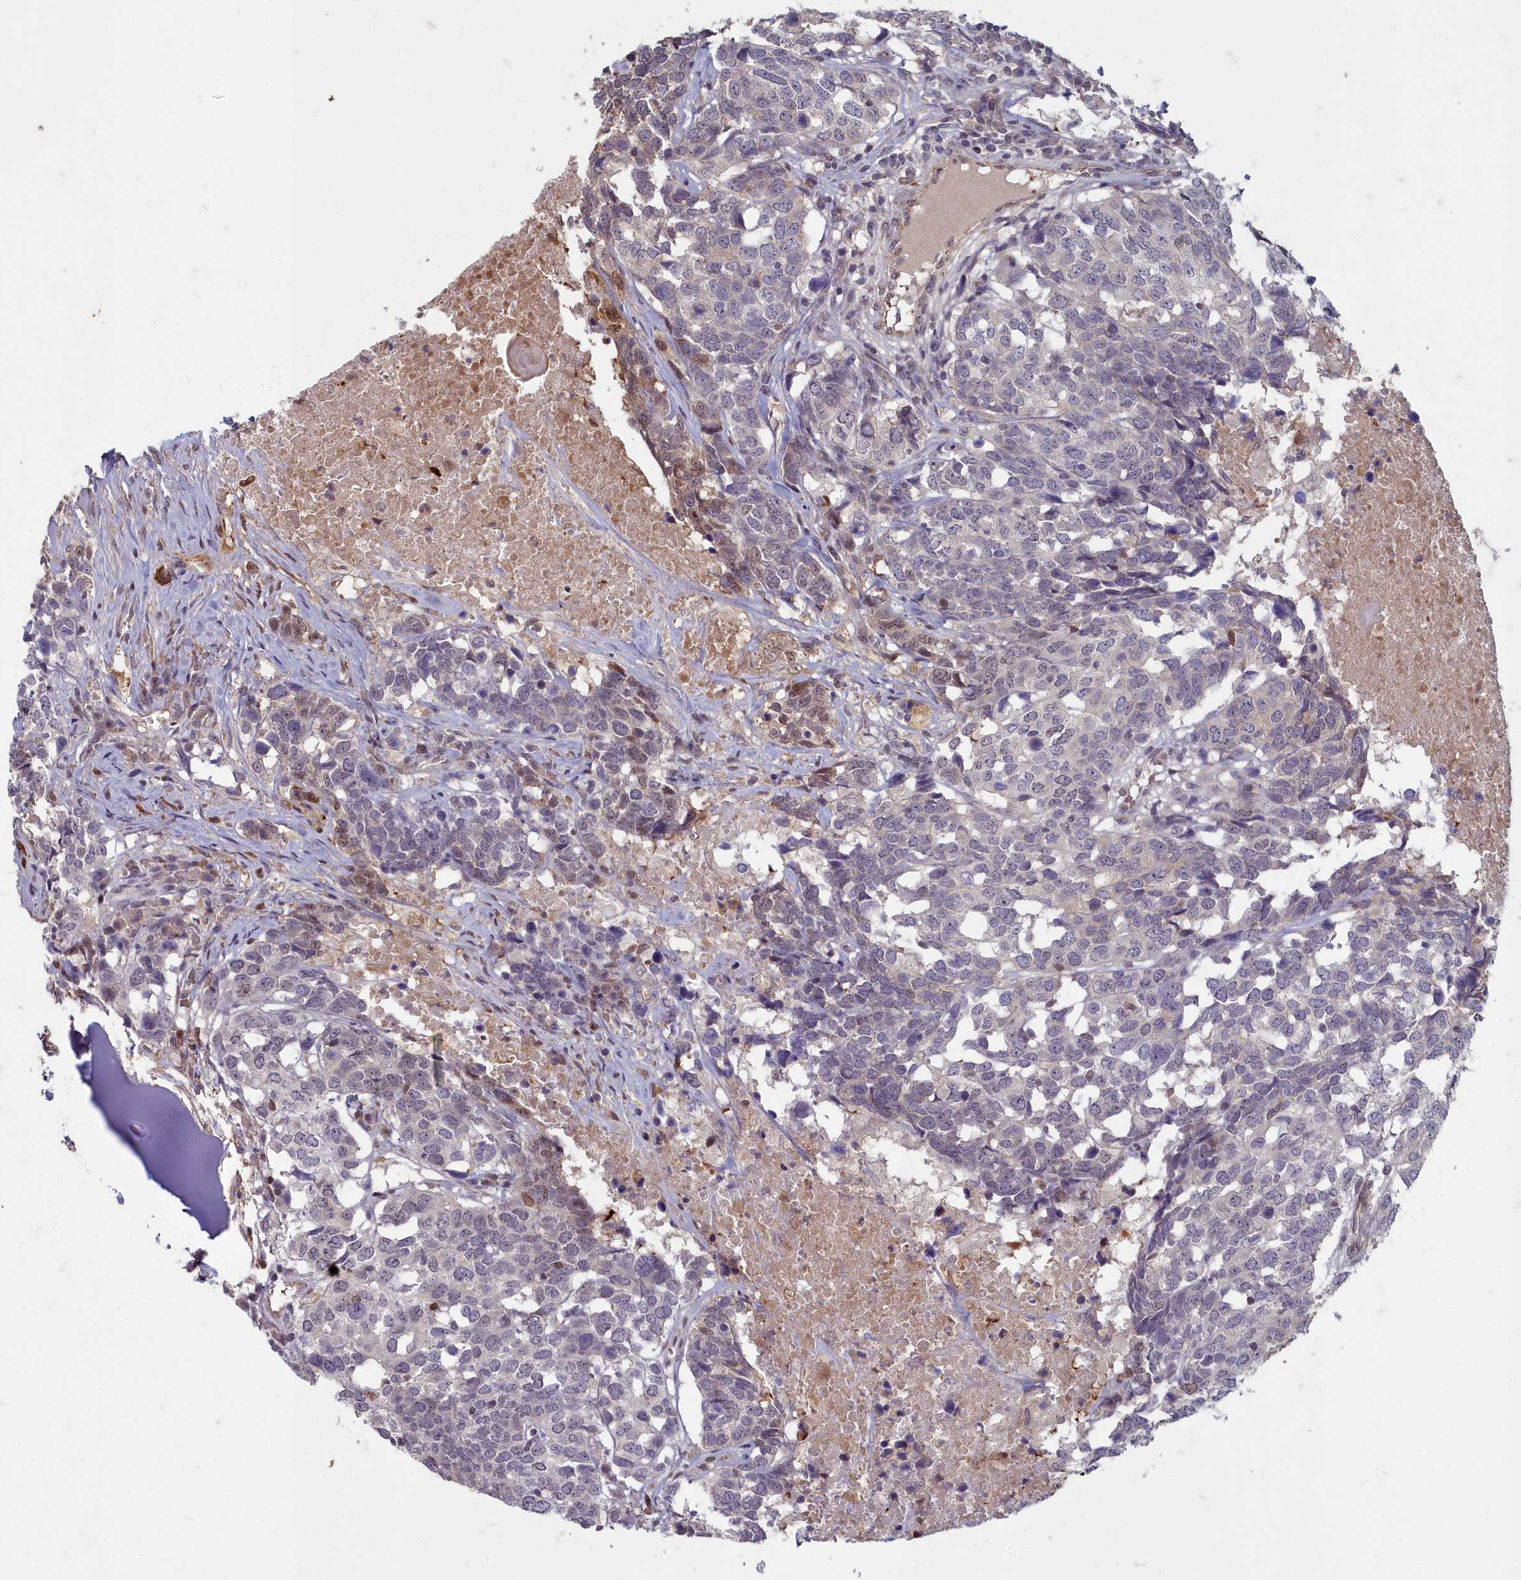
{"staining": {"intensity": "negative", "quantity": "none", "location": "none"}, "tissue": "head and neck cancer", "cell_type": "Tumor cells", "image_type": "cancer", "snomed": [{"axis": "morphology", "description": "Squamous cell carcinoma, NOS"}, {"axis": "topography", "description": "Head-Neck"}], "caption": "Head and neck cancer was stained to show a protein in brown. There is no significant staining in tumor cells. (Immunohistochemistry, brightfield microscopy, high magnification).", "gene": "ZNF626", "patient": {"sex": "male", "age": 66}}